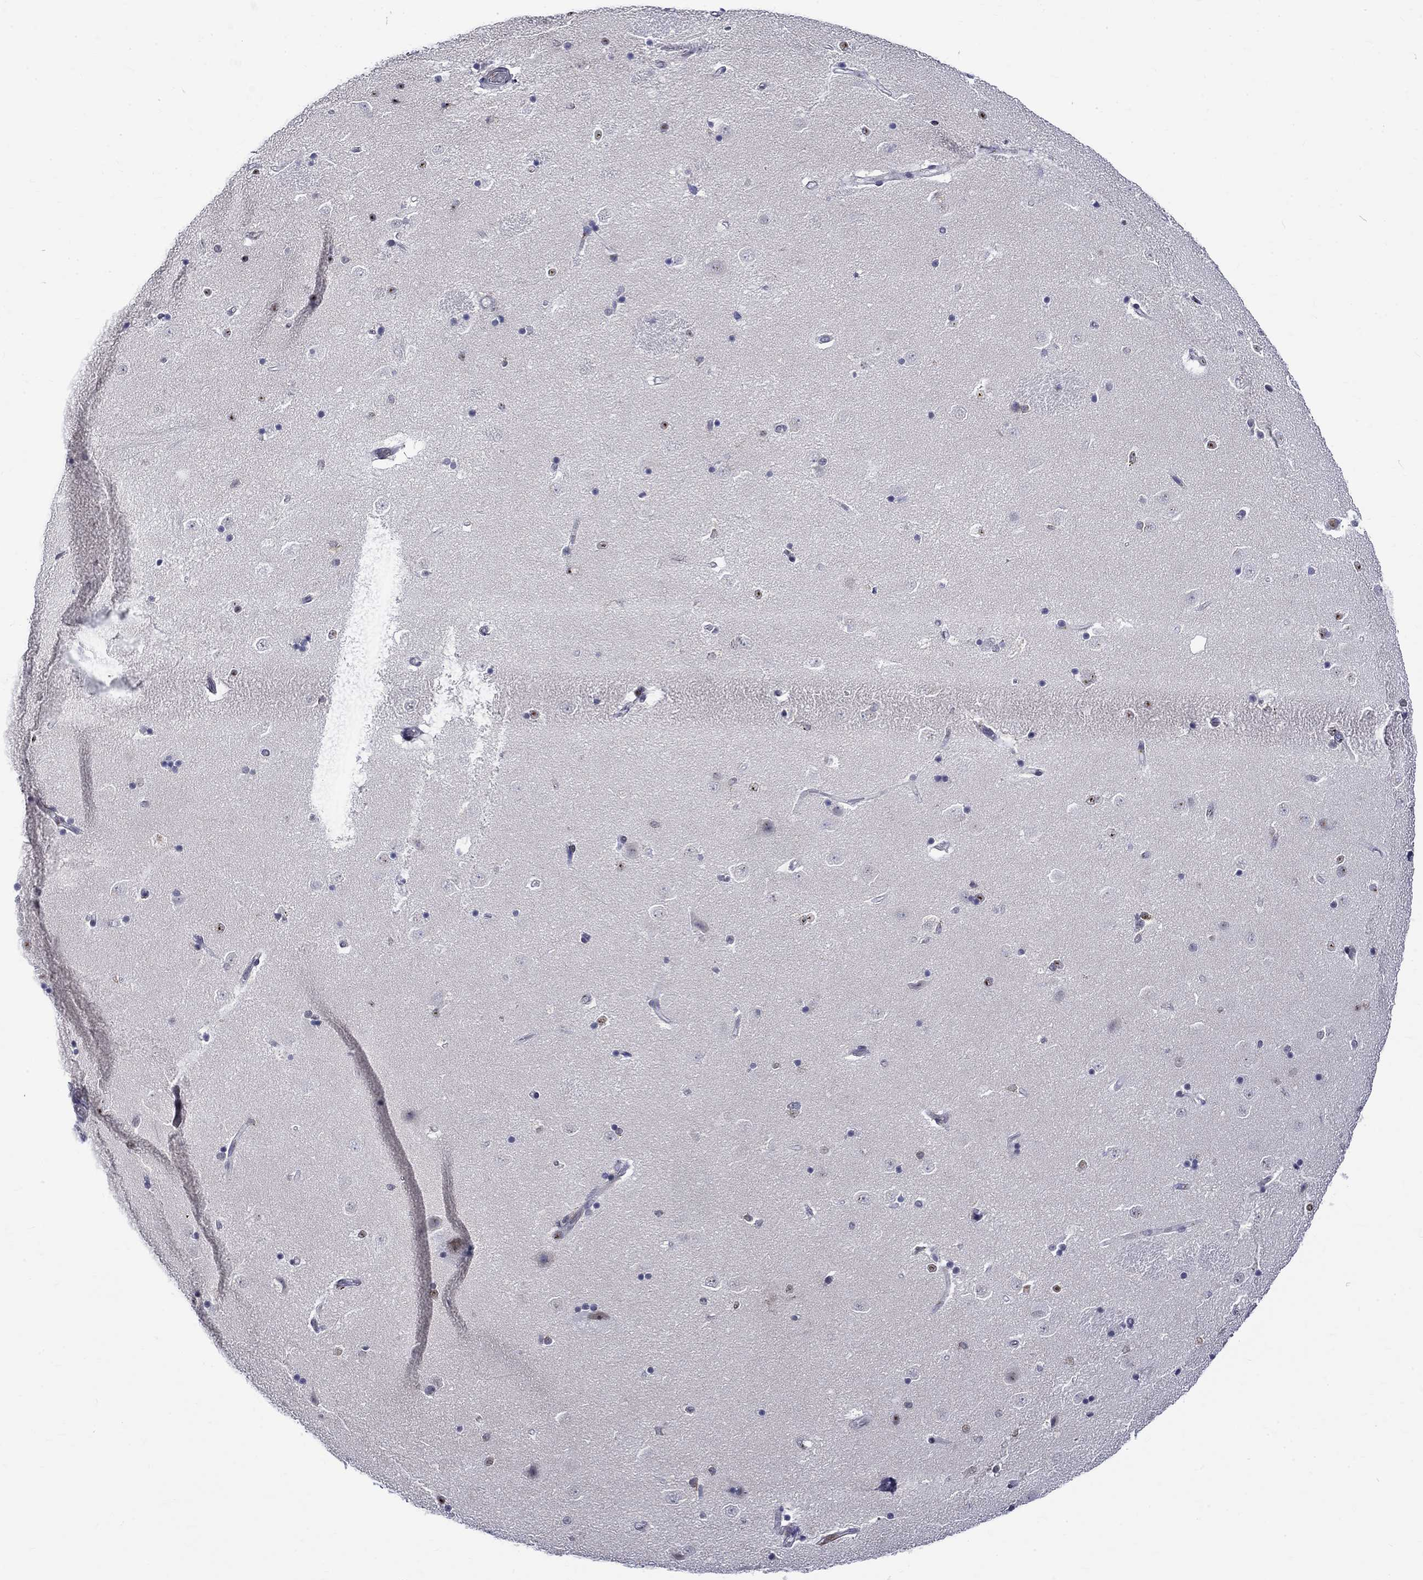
{"staining": {"intensity": "moderate", "quantity": "<25%", "location": "nuclear"}, "tissue": "caudate", "cell_type": "Glial cells", "image_type": "normal", "snomed": [{"axis": "morphology", "description": "Normal tissue, NOS"}, {"axis": "topography", "description": "Lateral ventricle wall"}], "caption": "A micrograph of human caudate stained for a protein demonstrates moderate nuclear brown staining in glial cells. The staining was performed using DAB to visualize the protein expression in brown, while the nuclei were stained in blue with hematoxylin (Magnification: 20x).", "gene": "ST6GALNAC1", "patient": {"sex": "male", "age": 51}}